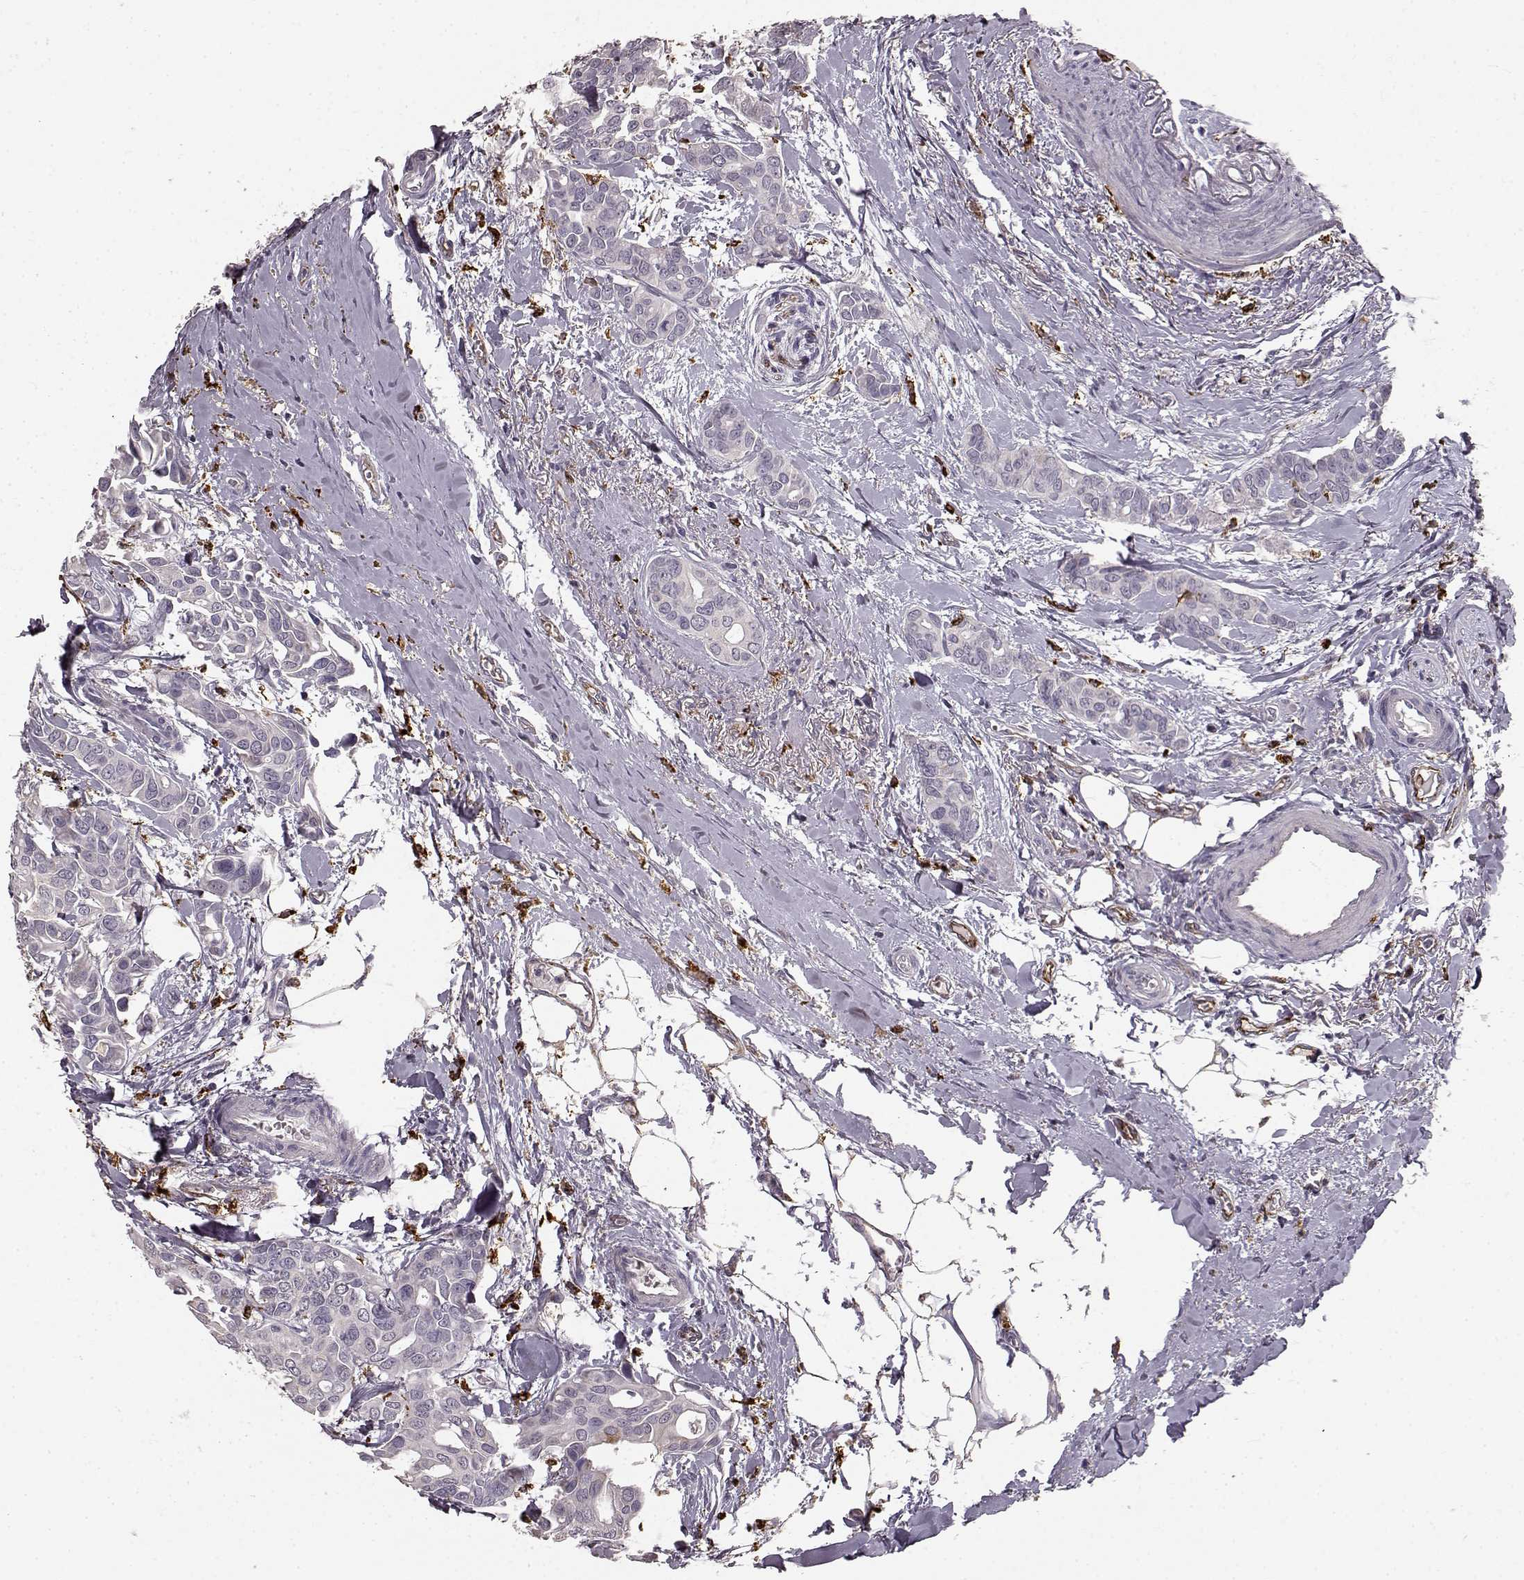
{"staining": {"intensity": "negative", "quantity": "none", "location": "none"}, "tissue": "breast cancer", "cell_type": "Tumor cells", "image_type": "cancer", "snomed": [{"axis": "morphology", "description": "Duct carcinoma"}, {"axis": "topography", "description": "Breast"}], "caption": "Protein analysis of breast cancer (invasive ductal carcinoma) shows no significant expression in tumor cells.", "gene": "CCNF", "patient": {"sex": "female", "age": 54}}